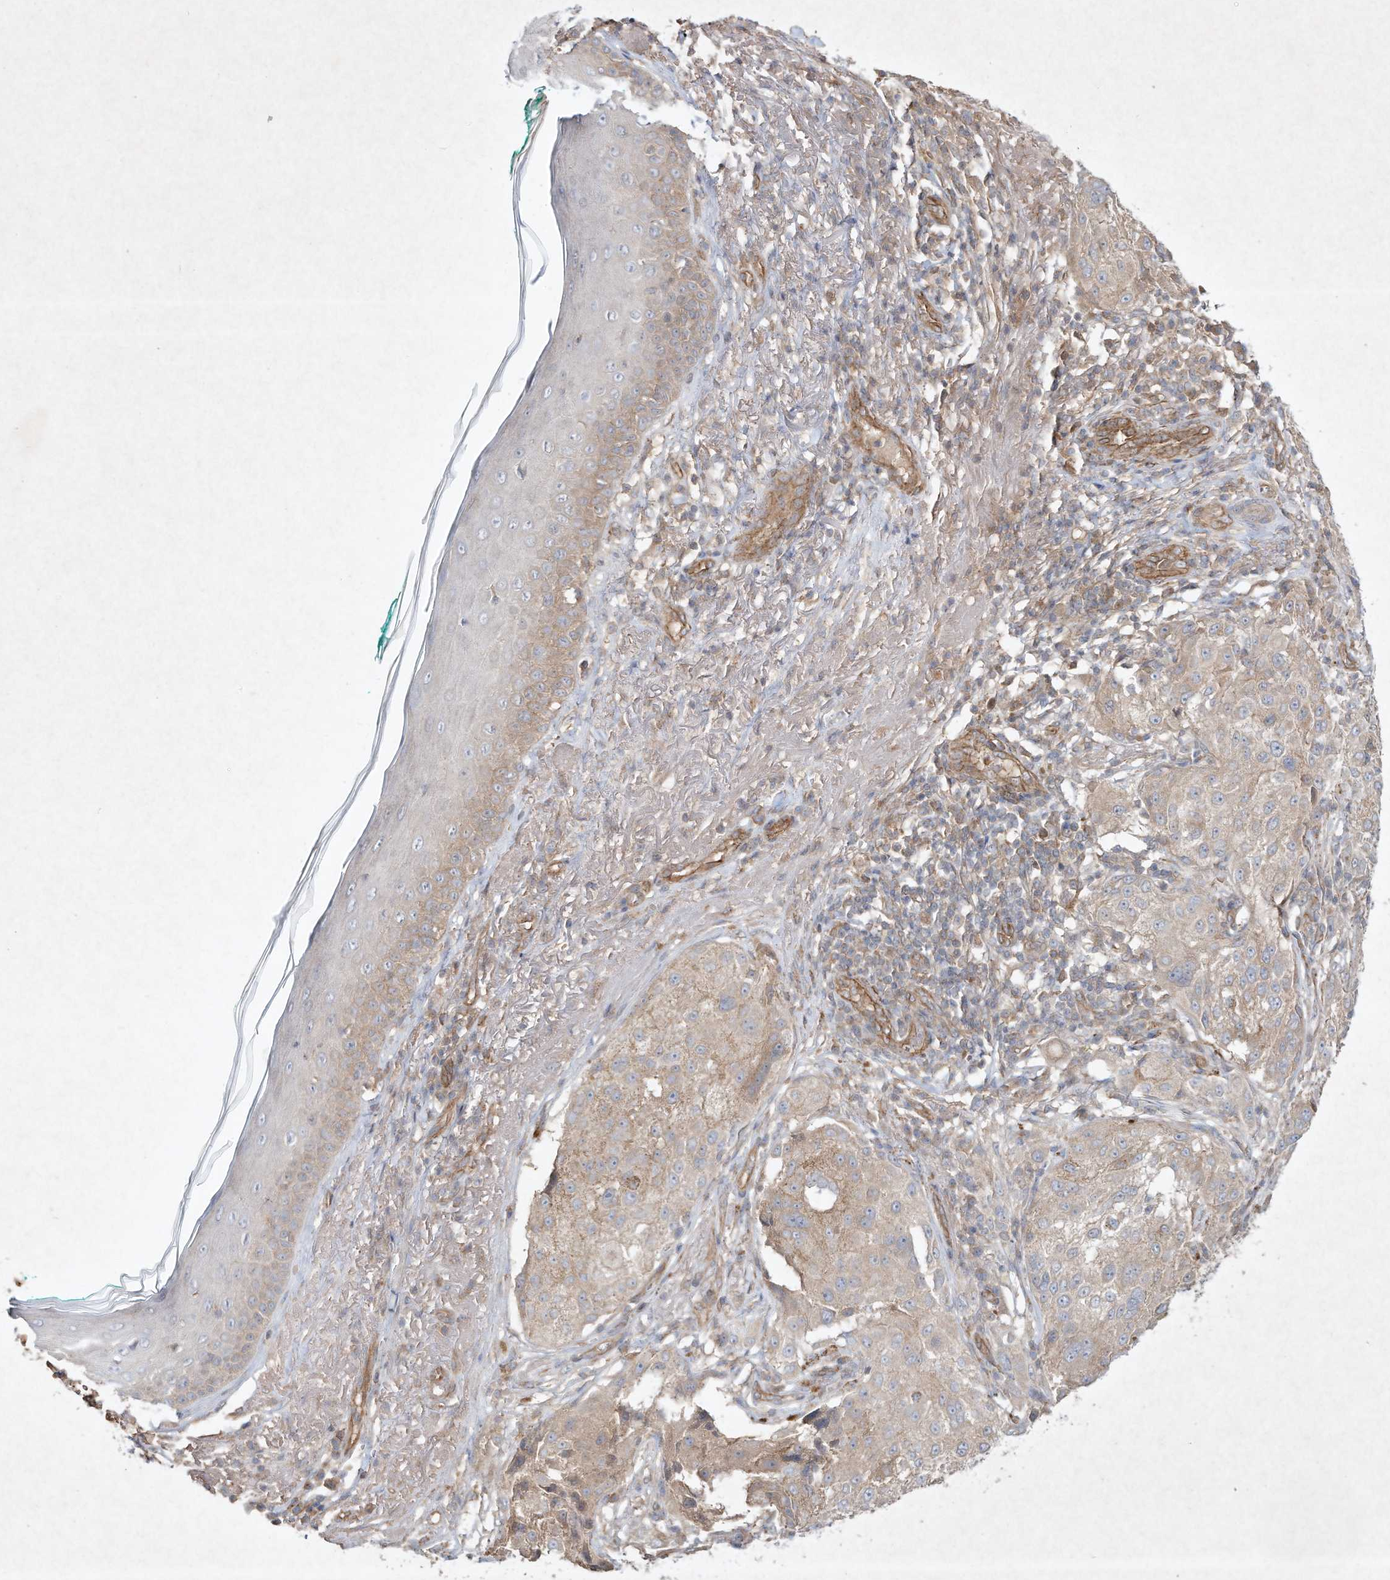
{"staining": {"intensity": "weak", "quantity": "<25%", "location": "cytoplasmic/membranous"}, "tissue": "melanoma", "cell_type": "Tumor cells", "image_type": "cancer", "snomed": [{"axis": "morphology", "description": "Necrosis, NOS"}, {"axis": "morphology", "description": "Malignant melanoma, NOS"}, {"axis": "topography", "description": "Skin"}], "caption": "Human malignant melanoma stained for a protein using immunohistochemistry shows no staining in tumor cells.", "gene": "HTR5A", "patient": {"sex": "female", "age": 87}}